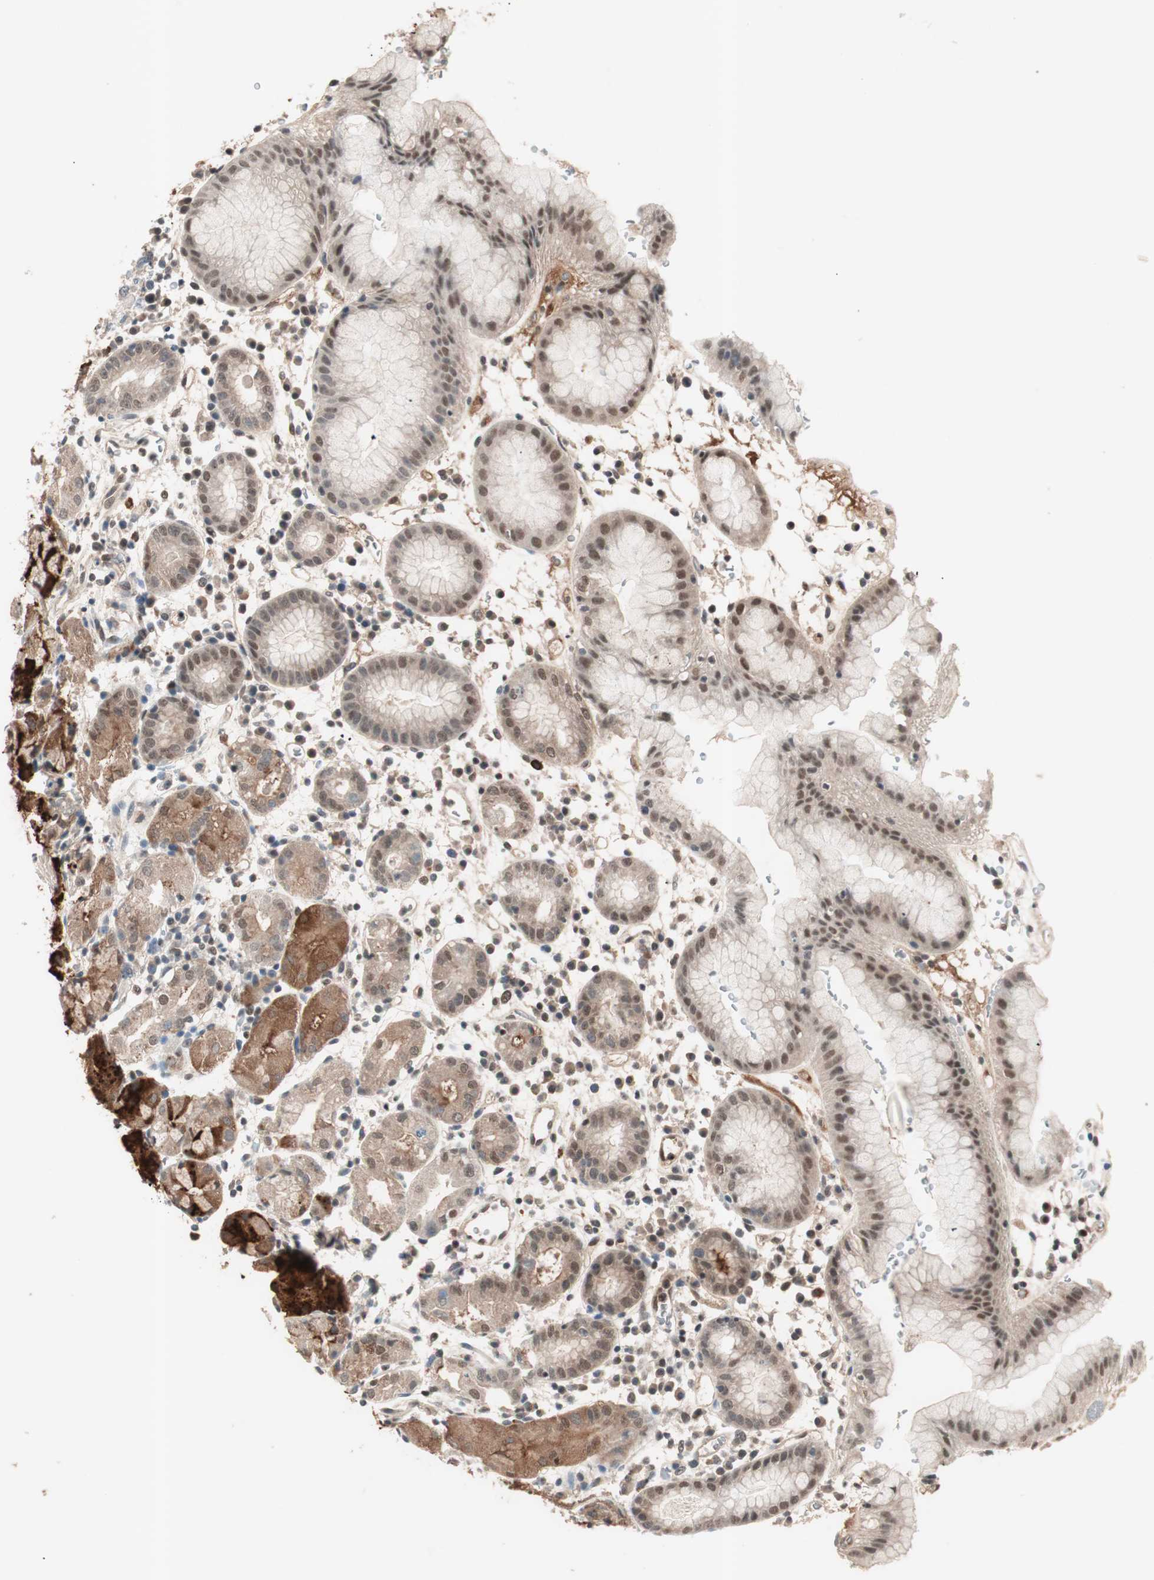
{"staining": {"intensity": "strong", "quantity": "25%-75%", "location": "cytoplasmic/membranous"}, "tissue": "stomach", "cell_type": "Glandular cells", "image_type": "normal", "snomed": [{"axis": "morphology", "description": "Normal tissue, NOS"}, {"axis": "topography", "description": "Stomach"}, {"axis": "topography", "description": "Stomach, lower"}], "caption": "Protein expression analysis of unremarkable stomach demonstrates strong cytoplasmic/membranous positivity in about 25%-75% of glandular cells. The protein of interest is stained brown, and the nuclei are stained in blue (DAB IHC with brightfield microscopy, high magnification).", "gene": "NFRKB", "patient": {"sex": "female", "age": 75}}